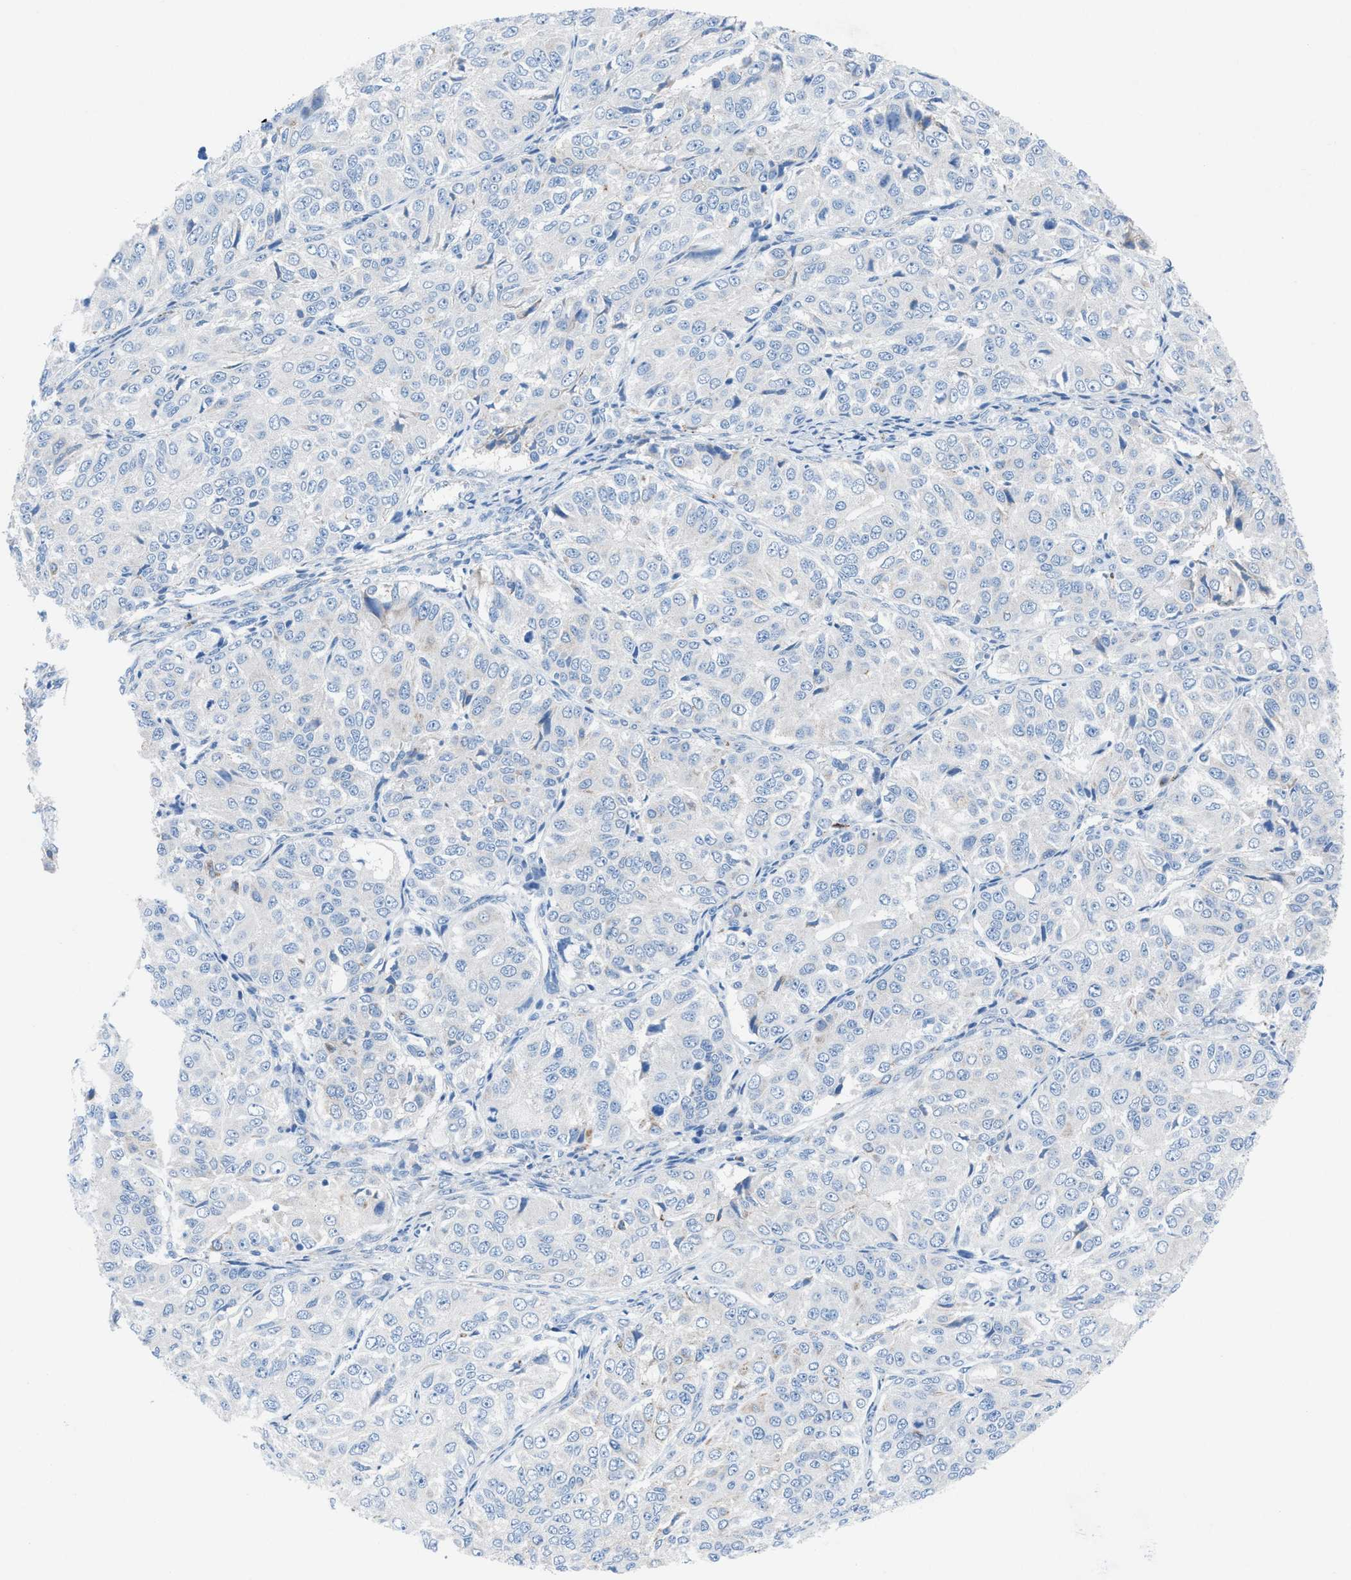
{"staining": {"intensity": "negative", "quantity": "none", "location": "none"}, "tissue": "ovarian cancer", "cell_type": "Tumor cells", "image_type": "cancer", "snomed": [{"axis": "morphology", "description": "Carcinoma, endometroid"}, {"axis": "topography", "description": "Ovary"}], "caption": "IHC of human ovarian cancer (endometroid carcinoma) reveals no positivity in tumor cells.", "gene": "CD1B", "patient": {"sex": "female", "age": 51}}